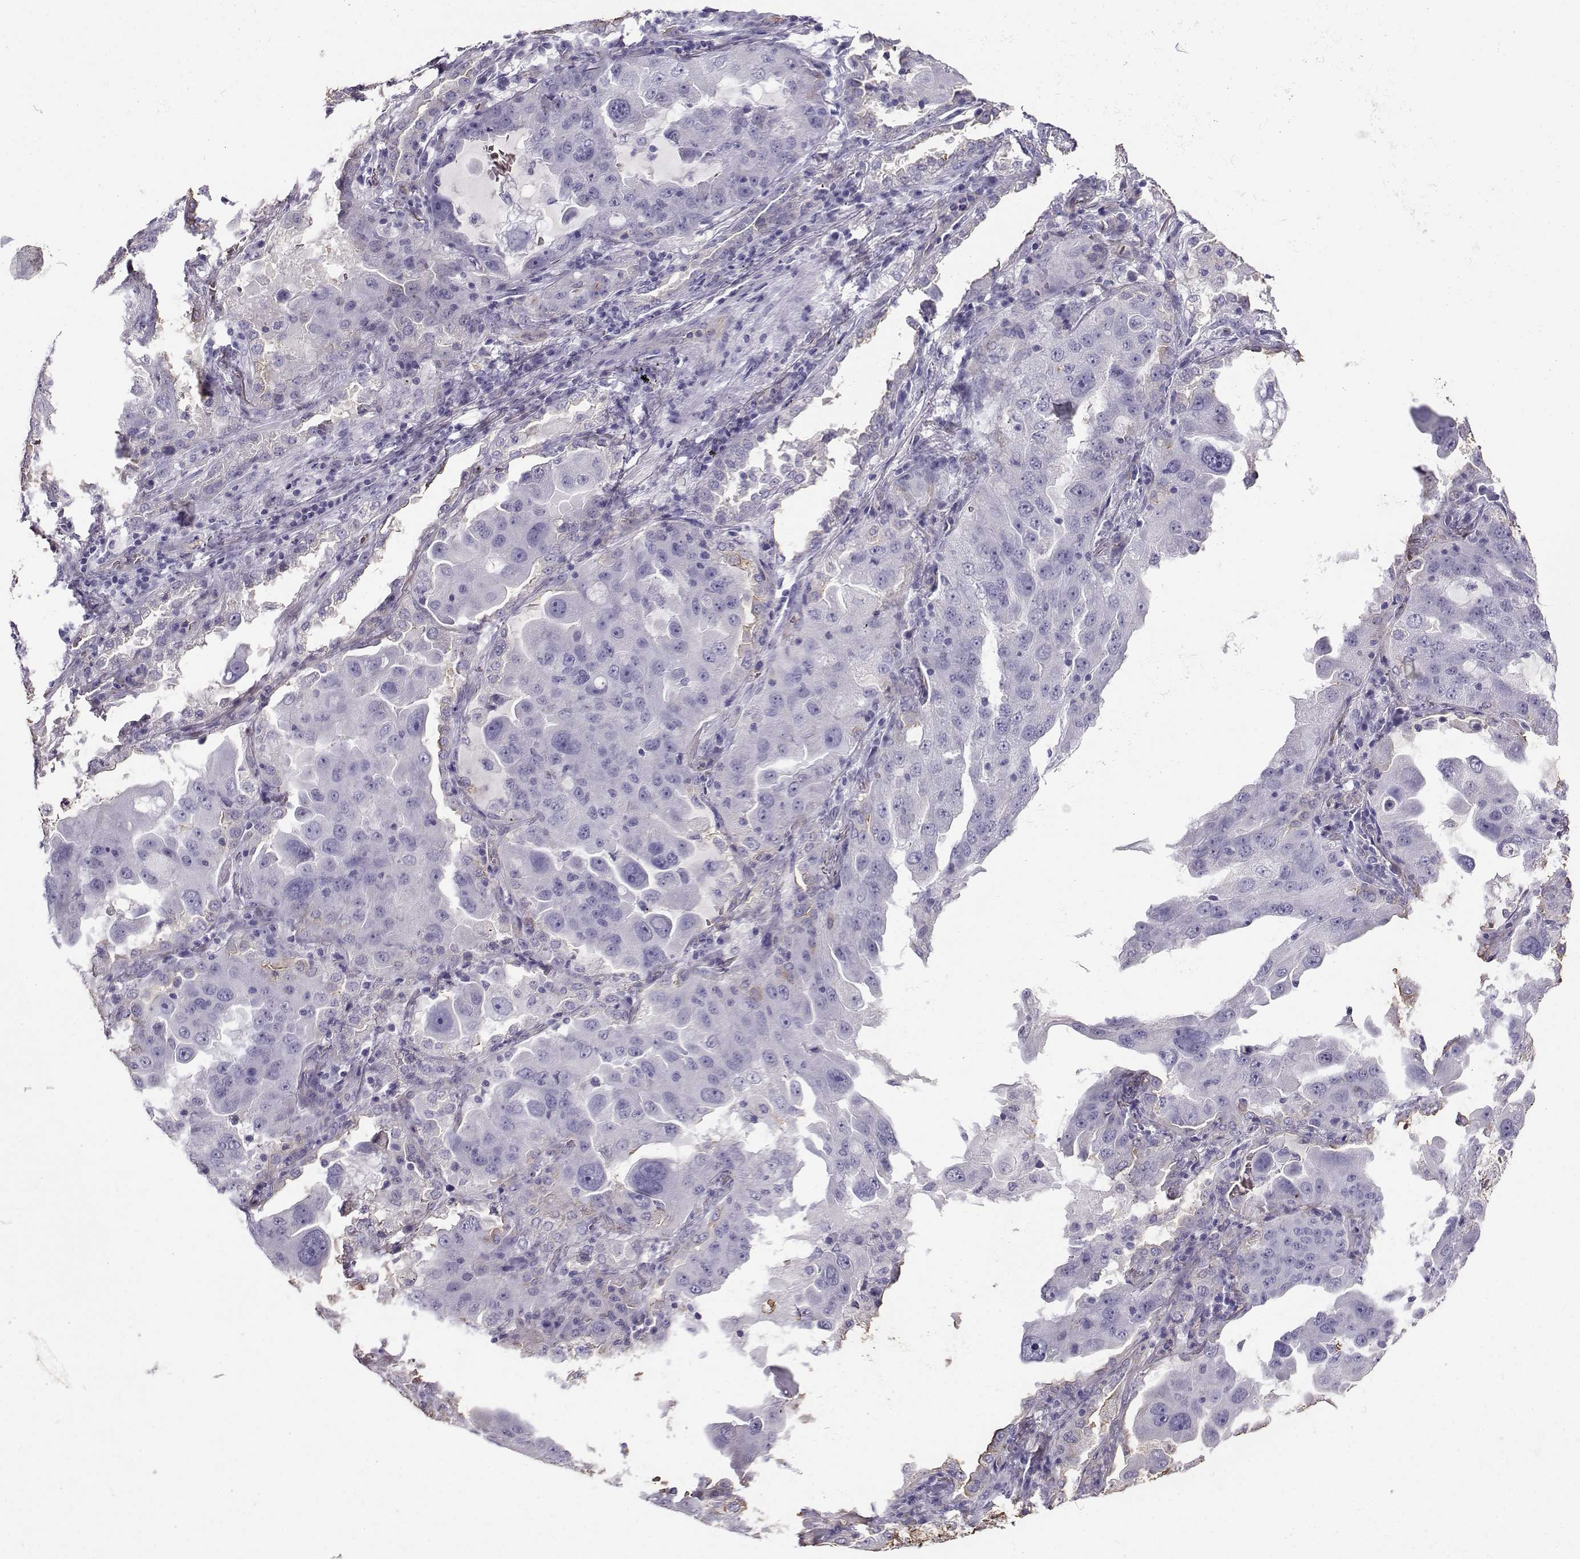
{"staining": {"intensity": "moderate", "quantity": "<25%", "location": "cytoplasmic/membranous"}, "tissue": "lung cancer", "cell_type": "Tumor cells", "image_type": "cancer", "snomed": [{"axis": "morphology", "description": "Adenocarcinoma, NOS"}, {"axis": "topography", "description": "Lung"}], "caption": "Immunohistochemistry (IHC) staining of lung cancer (adenocarcinoma), which reveals low levels of moderate cytoplasmic/membranous expression in about <25% of tumor cells indicating moderate cytoplasmic/membranous protein positivity. The staining was performed using DAB (3,3'-diaminobenzidine) (brown) for protein detection and nuclei were counterstained in hematoxylin (blue).", "gene": "CLUL1", "patient": {"sex": "female", "age": 61}}